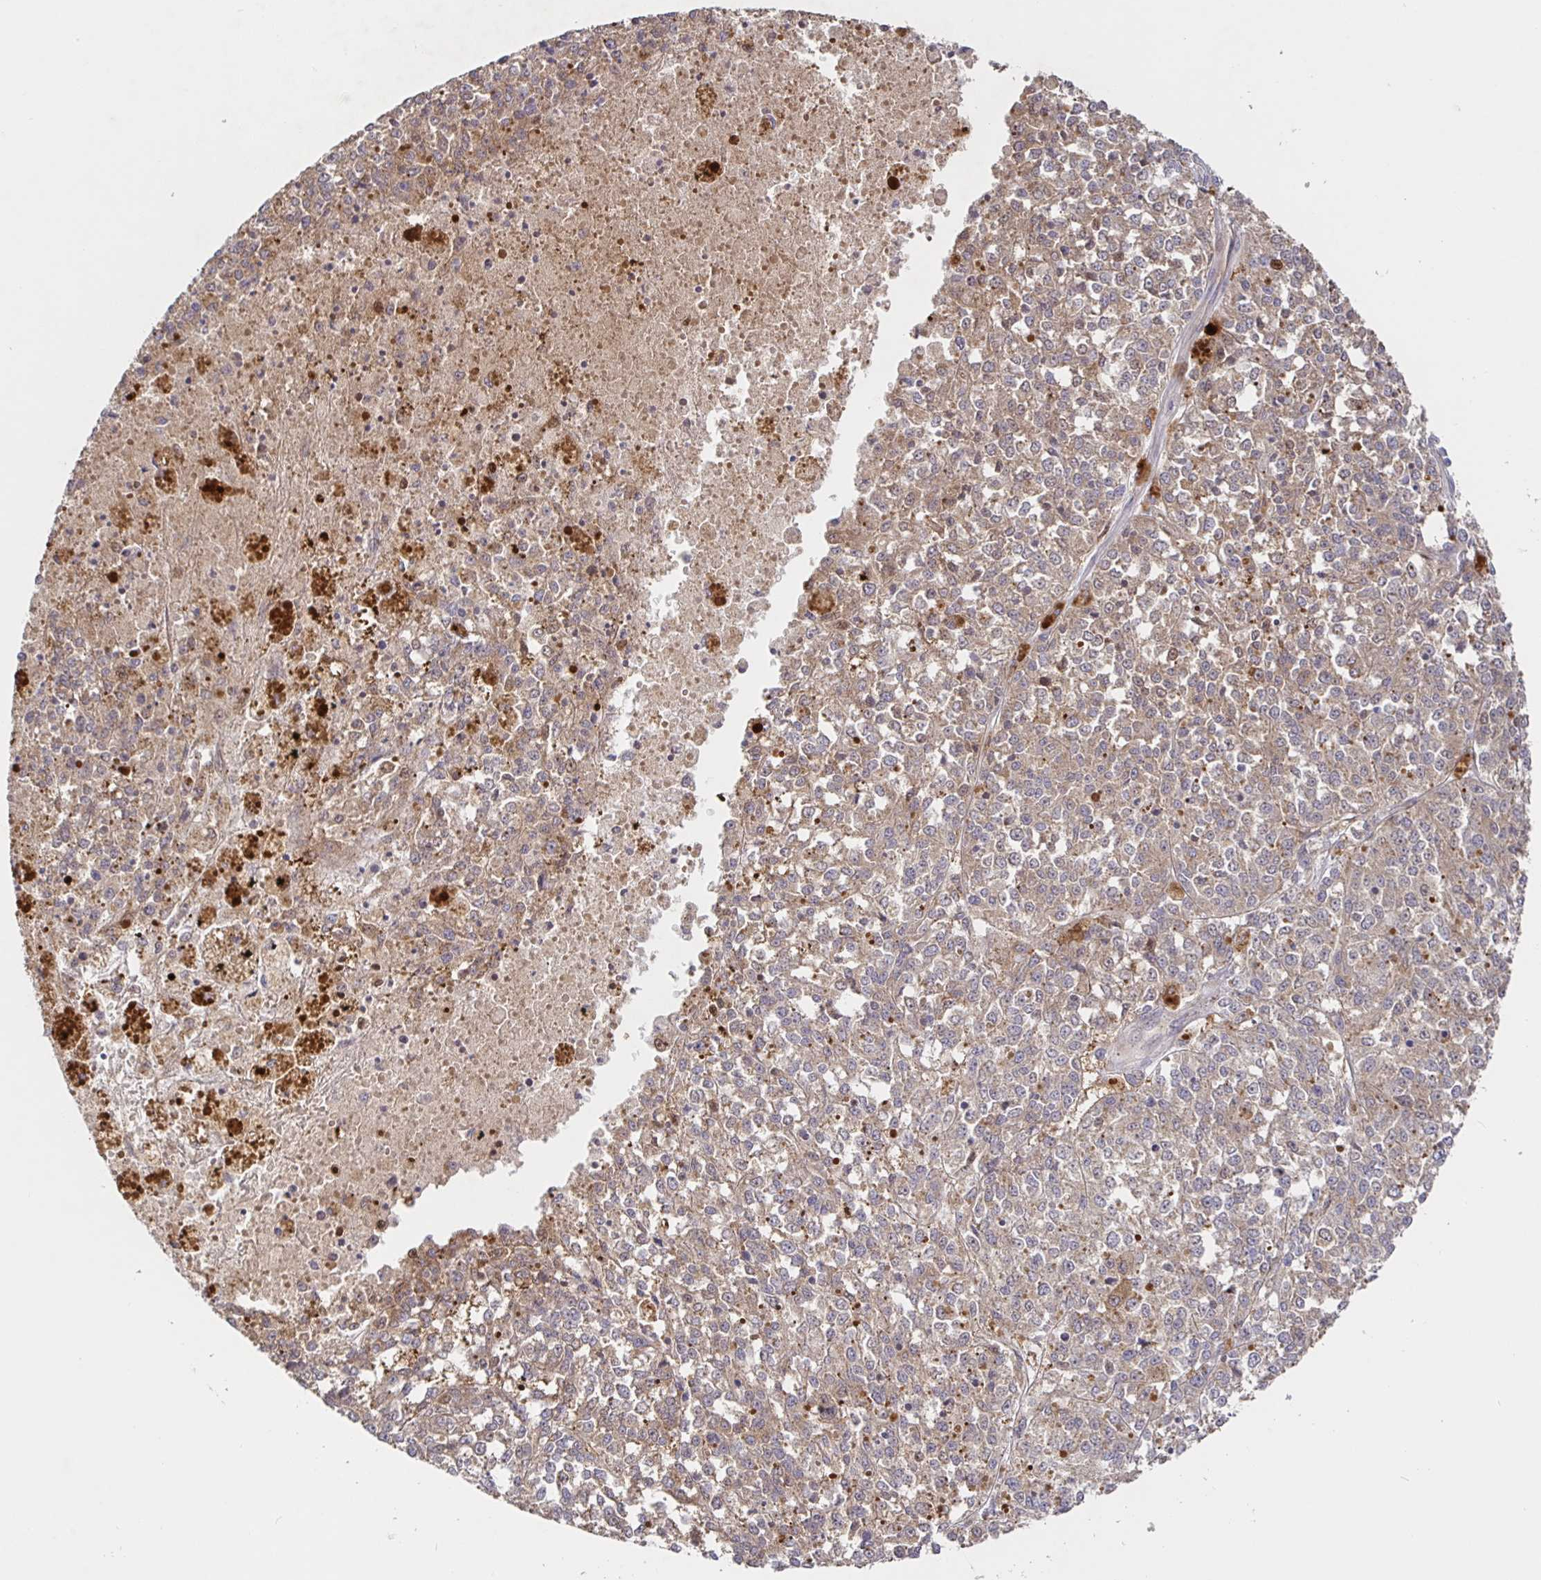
{"staining": {"intensity": "weak", "quantity": ">75%", "location": "cytoplasmic/membranous"}, "tissue": "melanoma", "cell_type": "Tumor cells", "image_type": "cancer", "snomed": [{"axis": "morphology", "description": "Malignant melanoma, Metastatic site"}, {"axis": "topography", "description": "Lymph node"}], "caption": "Immunohistochemistry of melanoma displays low levels of weak cytoplasmic/membranous positivity in approximately >75% of tumor cells. The staining was performed using DAB, with brown indicating positive protein expression. Nuclei are stained blue with hematoxylin.", "gene": "AACS", "patient": {"sex": "female", "age": 64}}